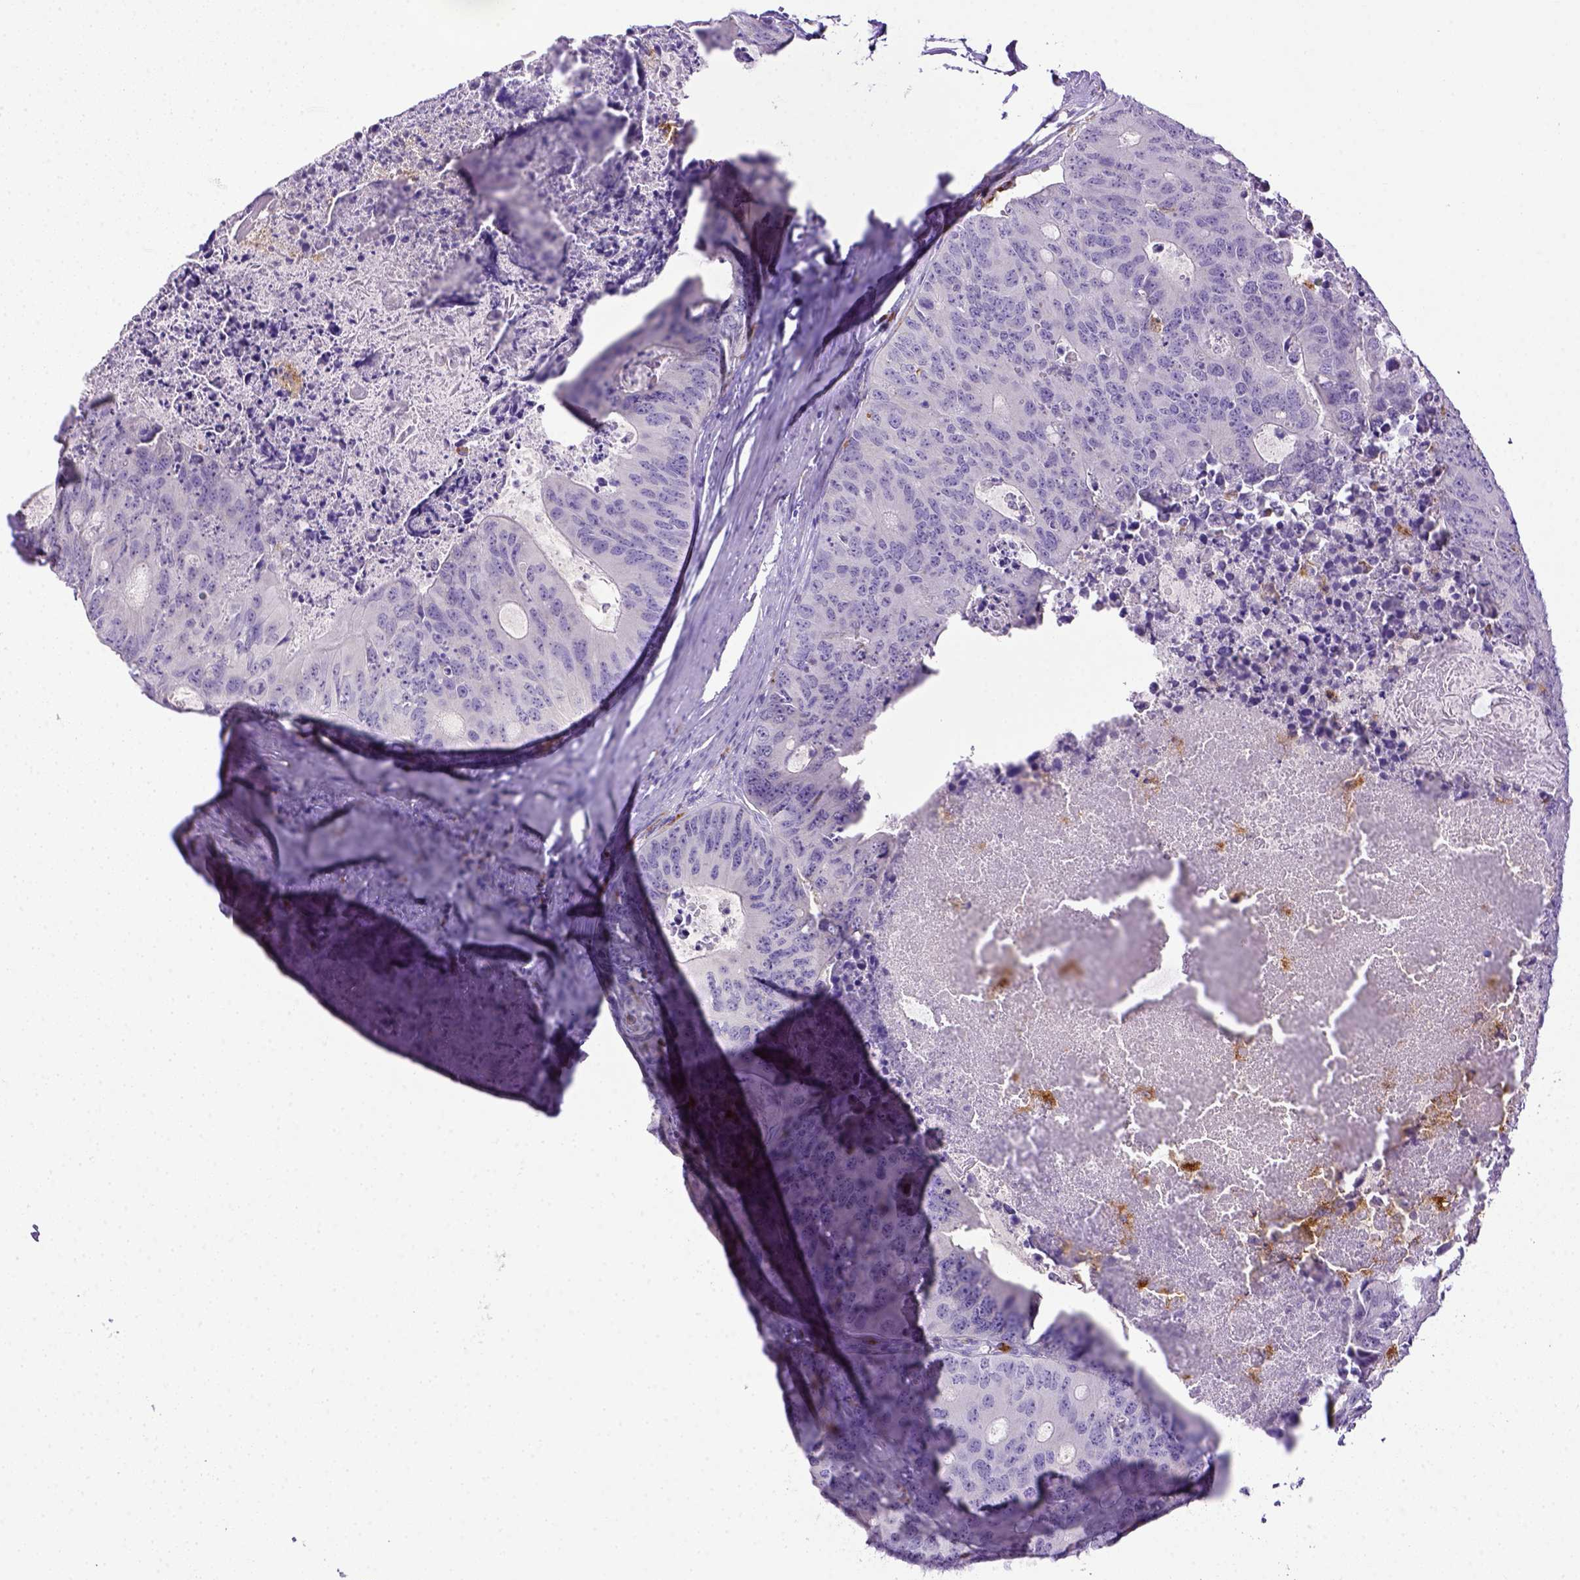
{"staining": {"intensity": "negative", "quantity": "none", "location": "none"}, "tissue": "colorectal cancer", "cell_type": "Tumor cells", "image_type": "cancer", "snomed": [{"axis": "morphology", "description": "Adenocarcinoma, NOS"}, {"axis": "topography", "description": "Colon"}], "caption": "This is an immunohistochemistry histopathology image of human adenocarcinoma (colorectal). There is no positivity in tumor cells.", "gene": "CD68", "patient": {"sex": "male", "age": 67}}